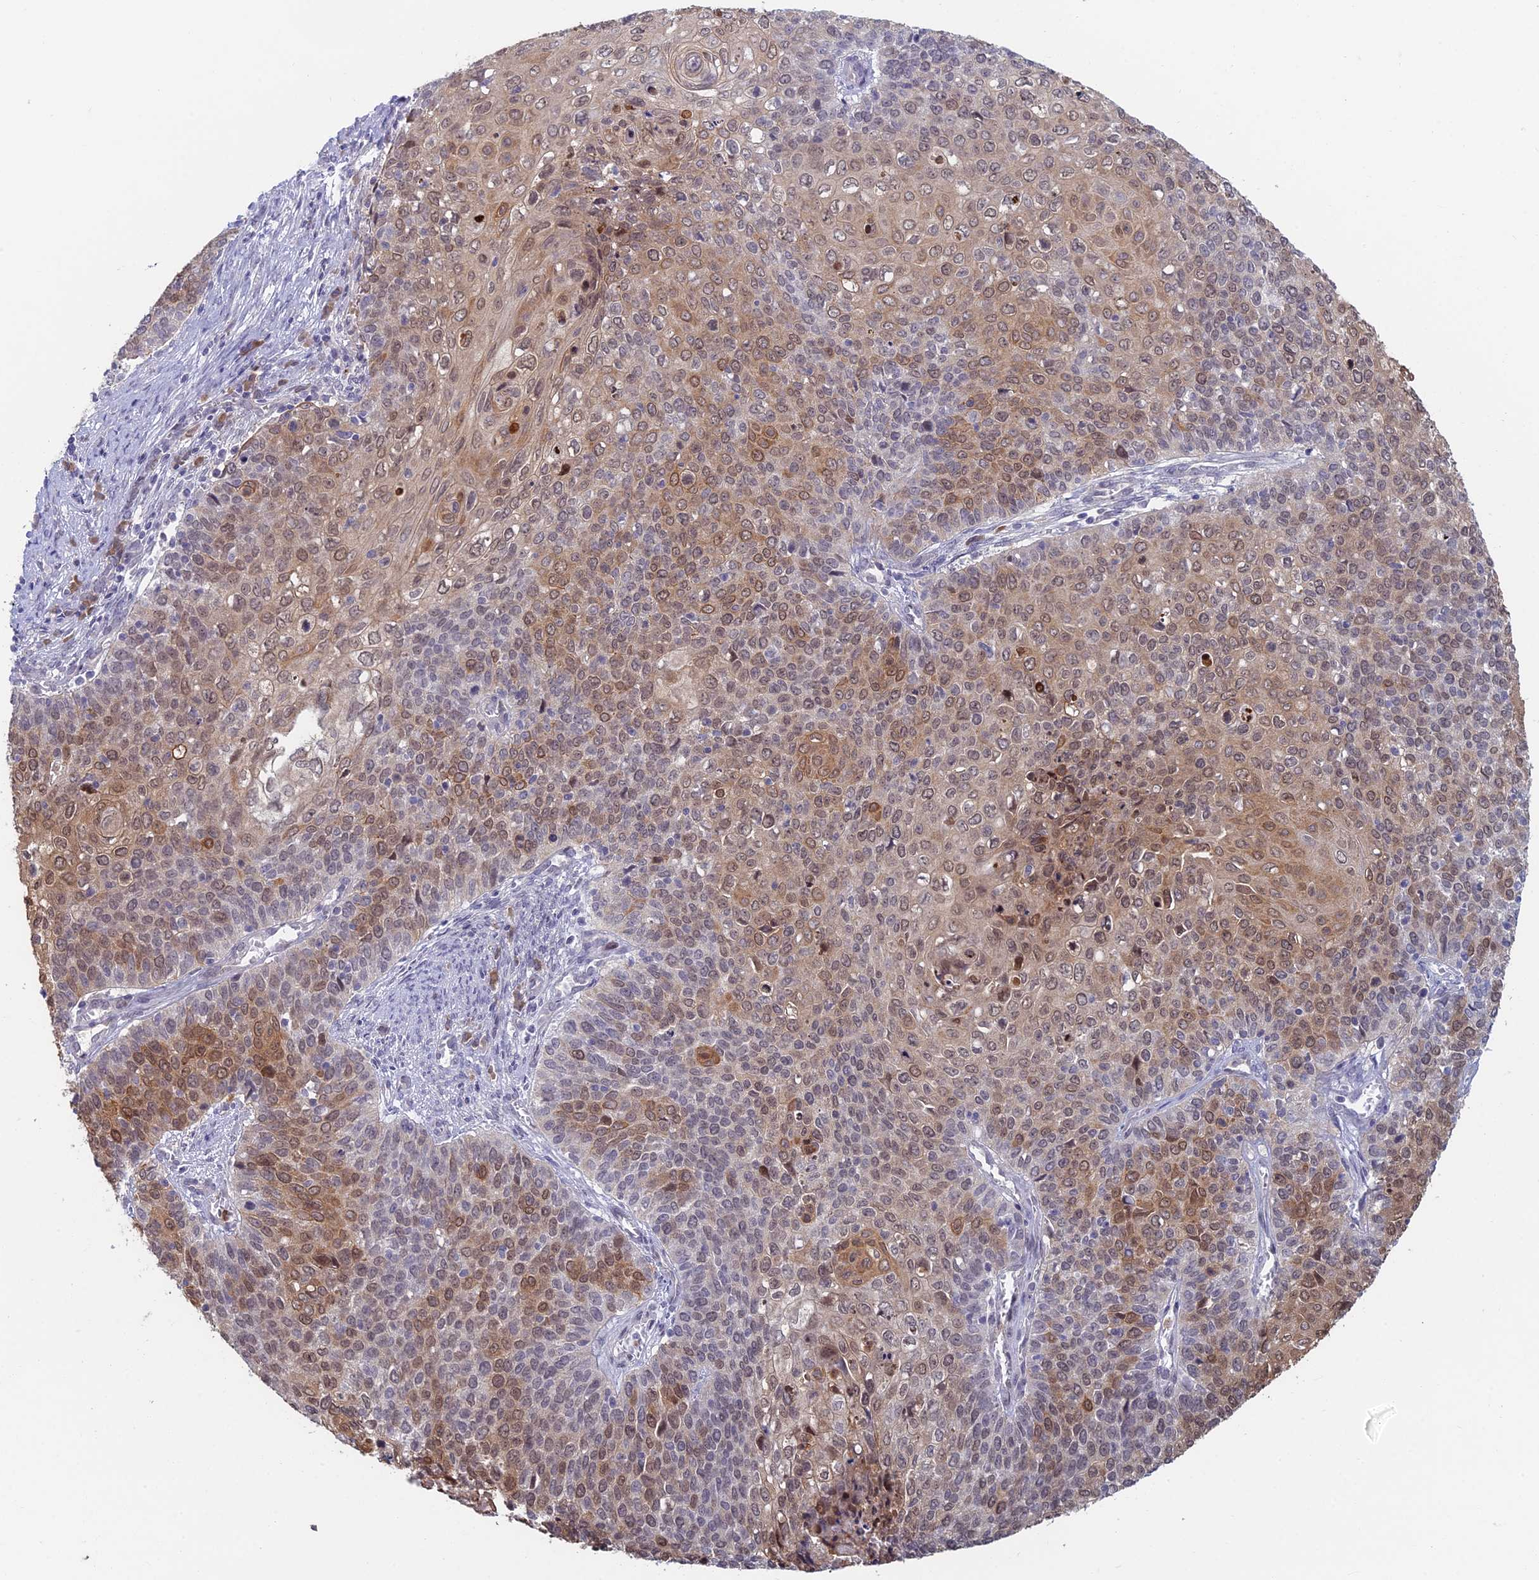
{"staining": {"intensity": "moderate", "quantity": ">75%", "location": "cytoplasmic/membranous,nuclear"}, "tissue": "cervical cancer", "cell_type": "Tumor cells", "image_type": "cancer", "snomed": [{"axis": "morphology", "description": "Squamous cell carcinoma, NOS"}, {"axis": "topography", "description": "Cervix"}], "caption": "An IHC micrograph of neoplastic tissue is shown. Protein staining in brown shows moderate cytoplasmic/membranous and nuclear positivity in cervical cancer (squamous cell carcinoma) within tumor cells.", "gene": "PPP1R26", "patient": {"sex": "female", "age": 39}}